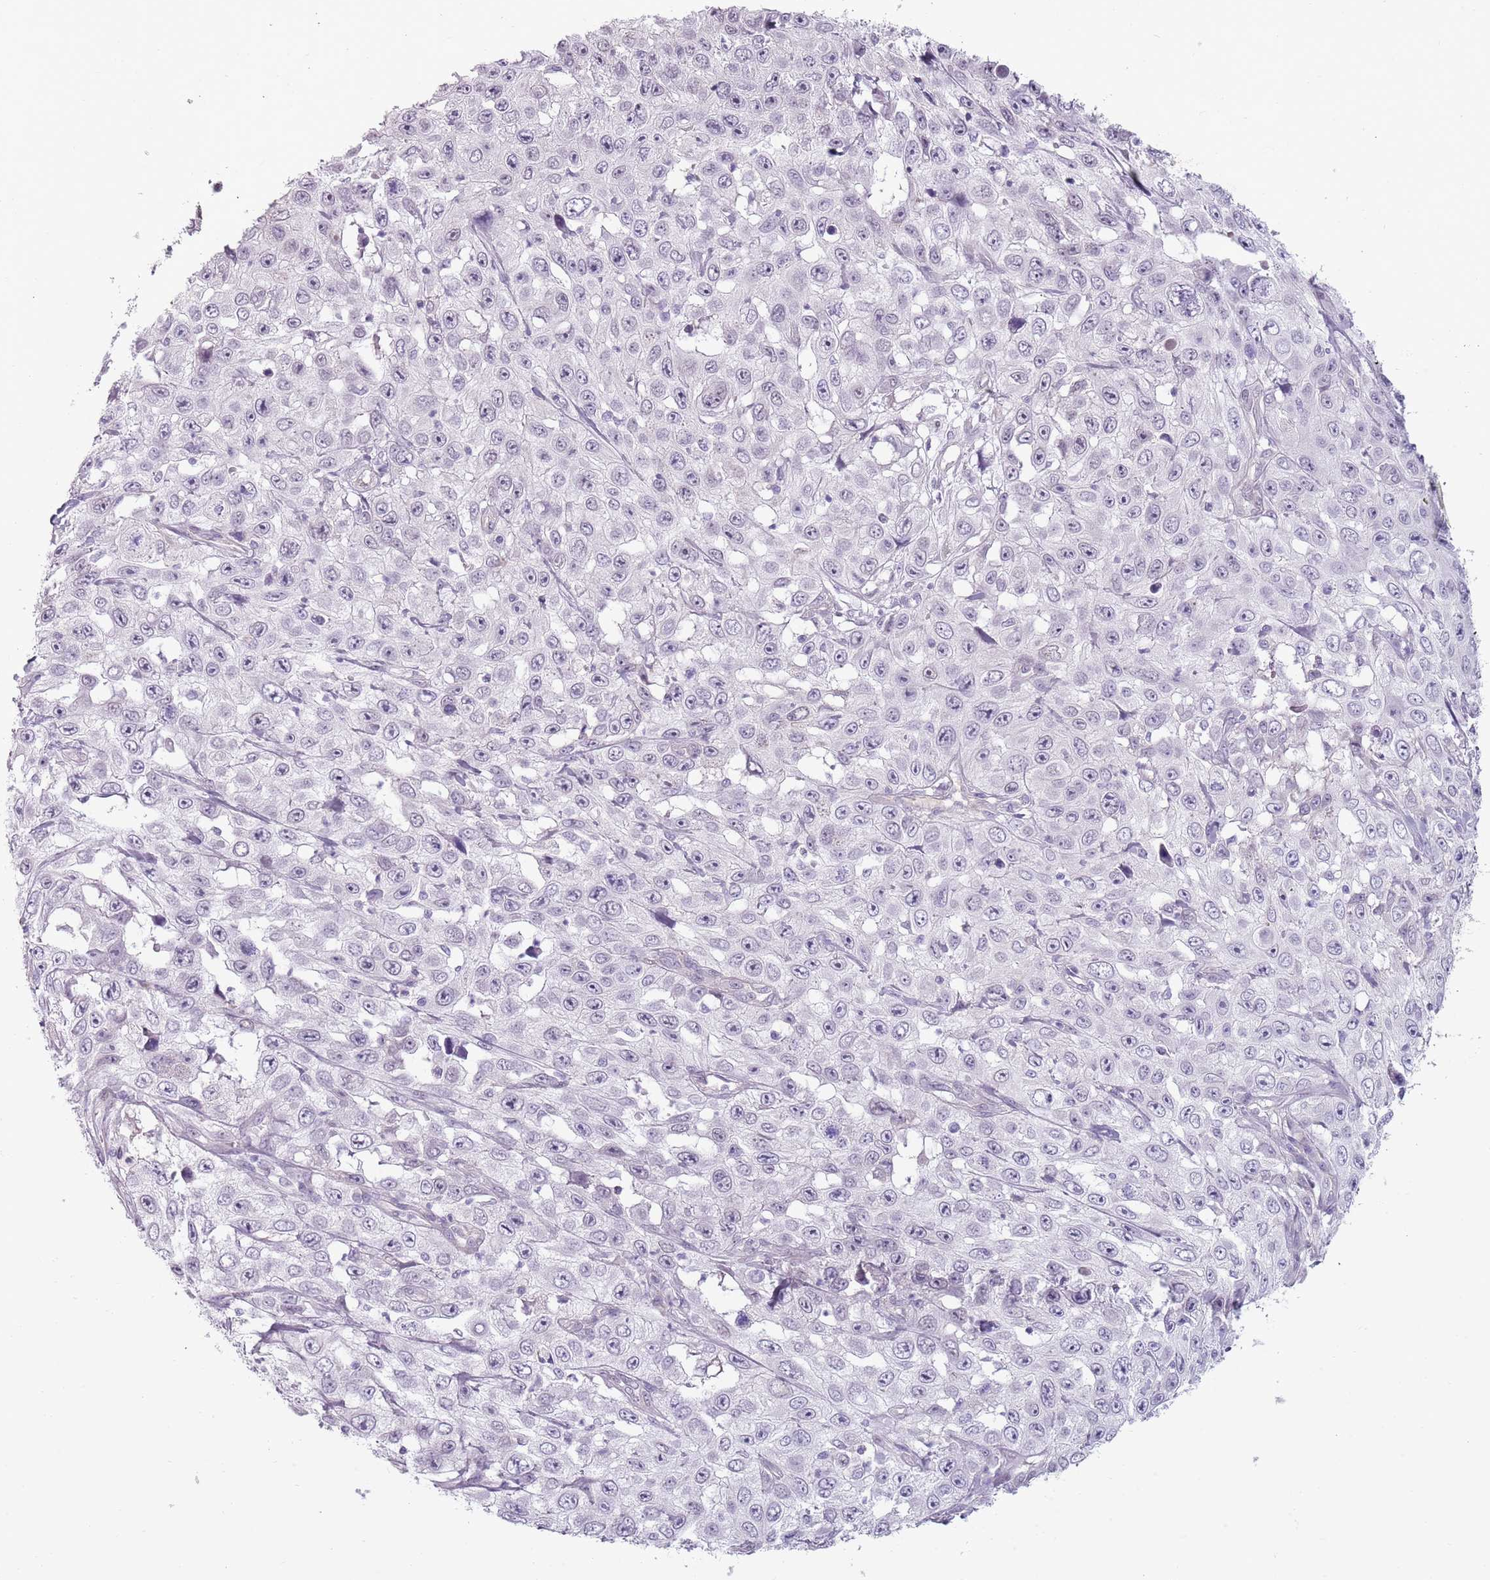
{"staining": {"intensity": "negative", "quantity": "none", "location": "none"}, "tissue": "skin cancer", "cell_type": "Tumor cells", "image_type": "cancer", "snomed": [{"axis": "morphology", "description": "Squamous cell carcinoma, NOS"}, {"axis": "topography", "description": "Skin"}], "caption": "Tumor cells show no significant protein expression in skin cancer (squamous cell carcinoma).", "gene": "RFX2", "patient": {"sex": "male", "age": 82}}